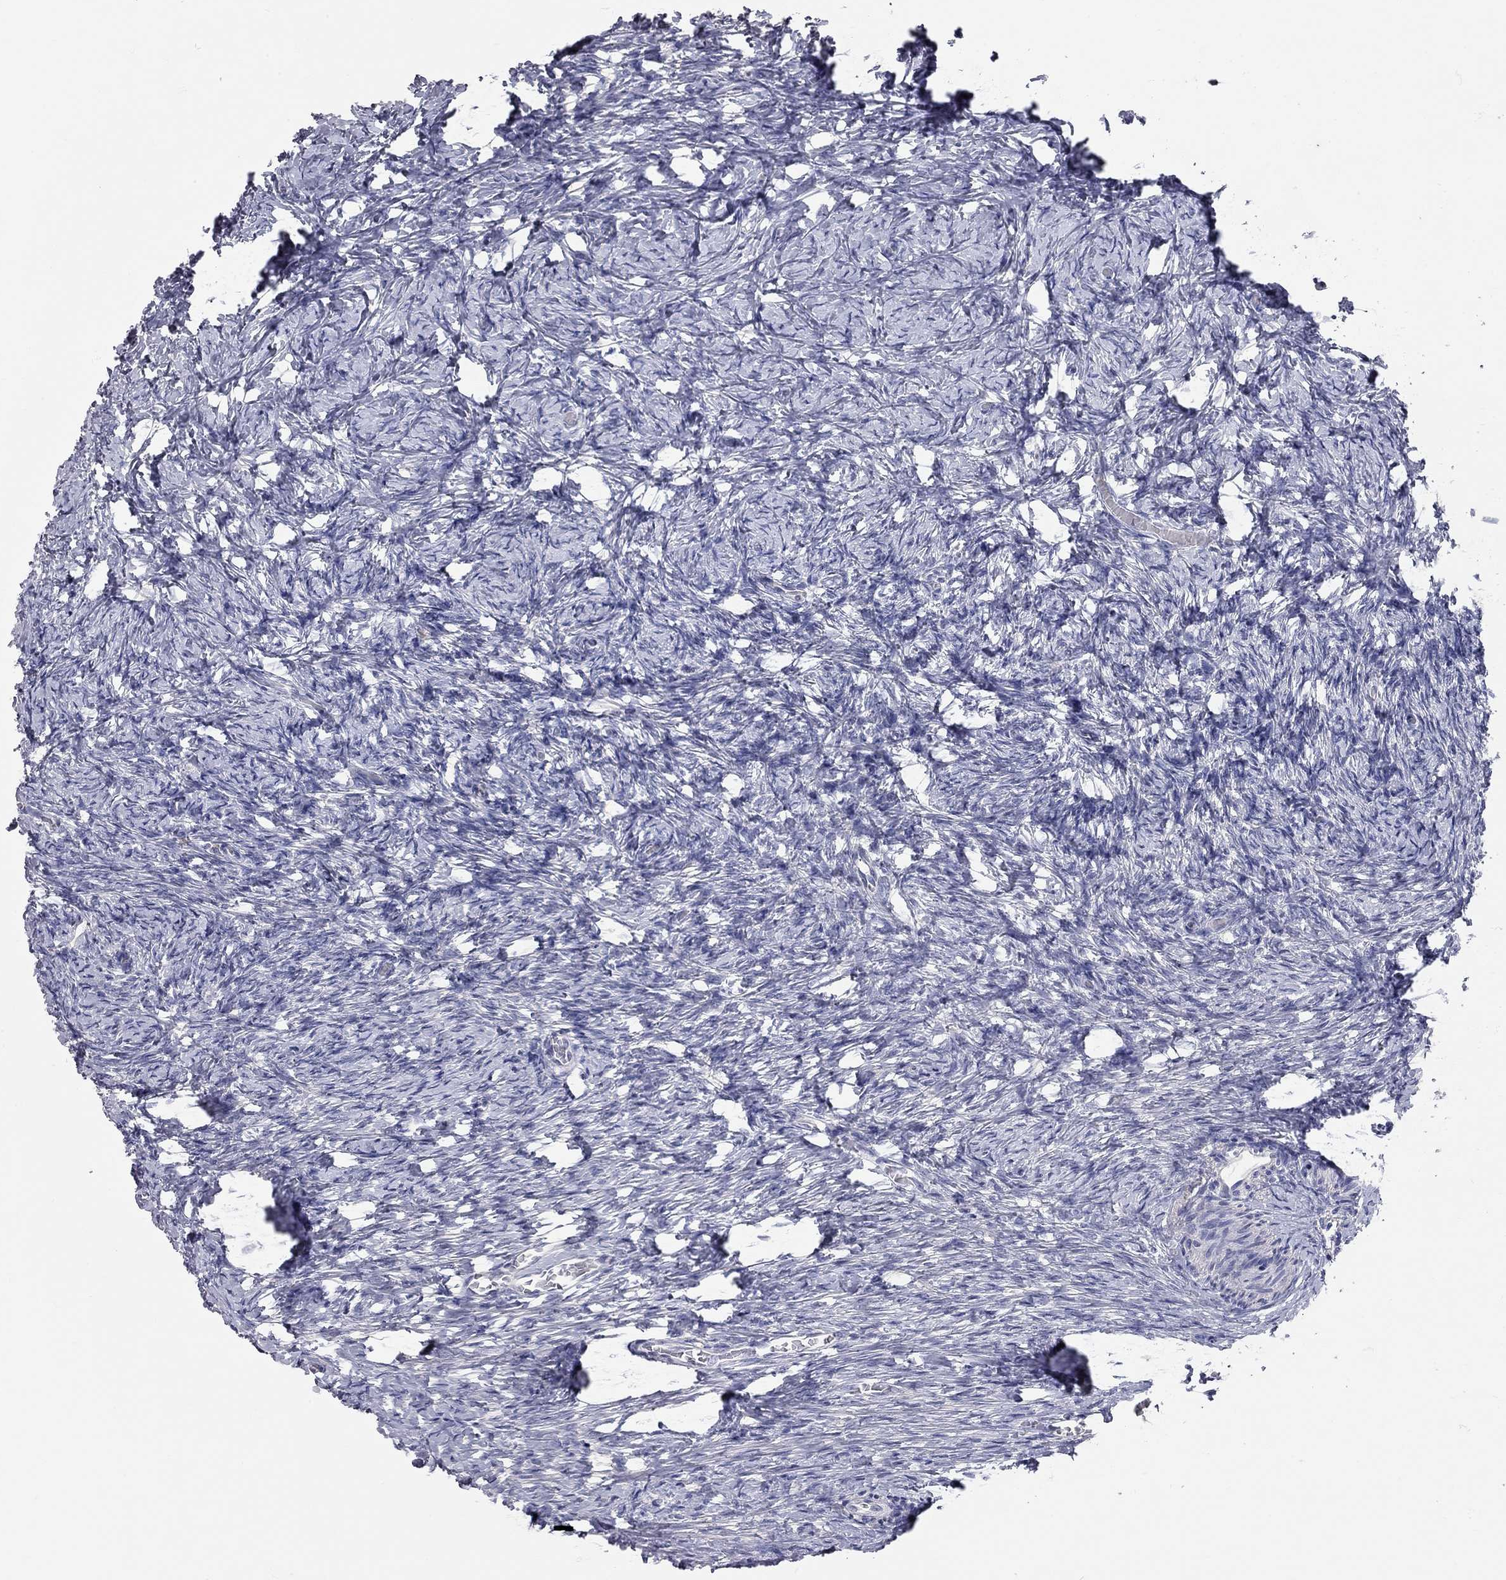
{"staining": {"intensity": "negative", "quantity": "none", "location": "none"}, "tissue": "ovary", "cell_type": "Follicle cells", "image_type": "normal", "snomed": [{"axis": "morphology", "description": "Normal tissue, NOS"}, {"axis": "topography", "description": "Ovary"}], "caption": "This is a photomicrograph of immunohistochemistry staining of normal ovary, which shows no staining in follicle cells.", "gene": "XAGE2", "patient": {"sex": "female", "age": 39}}